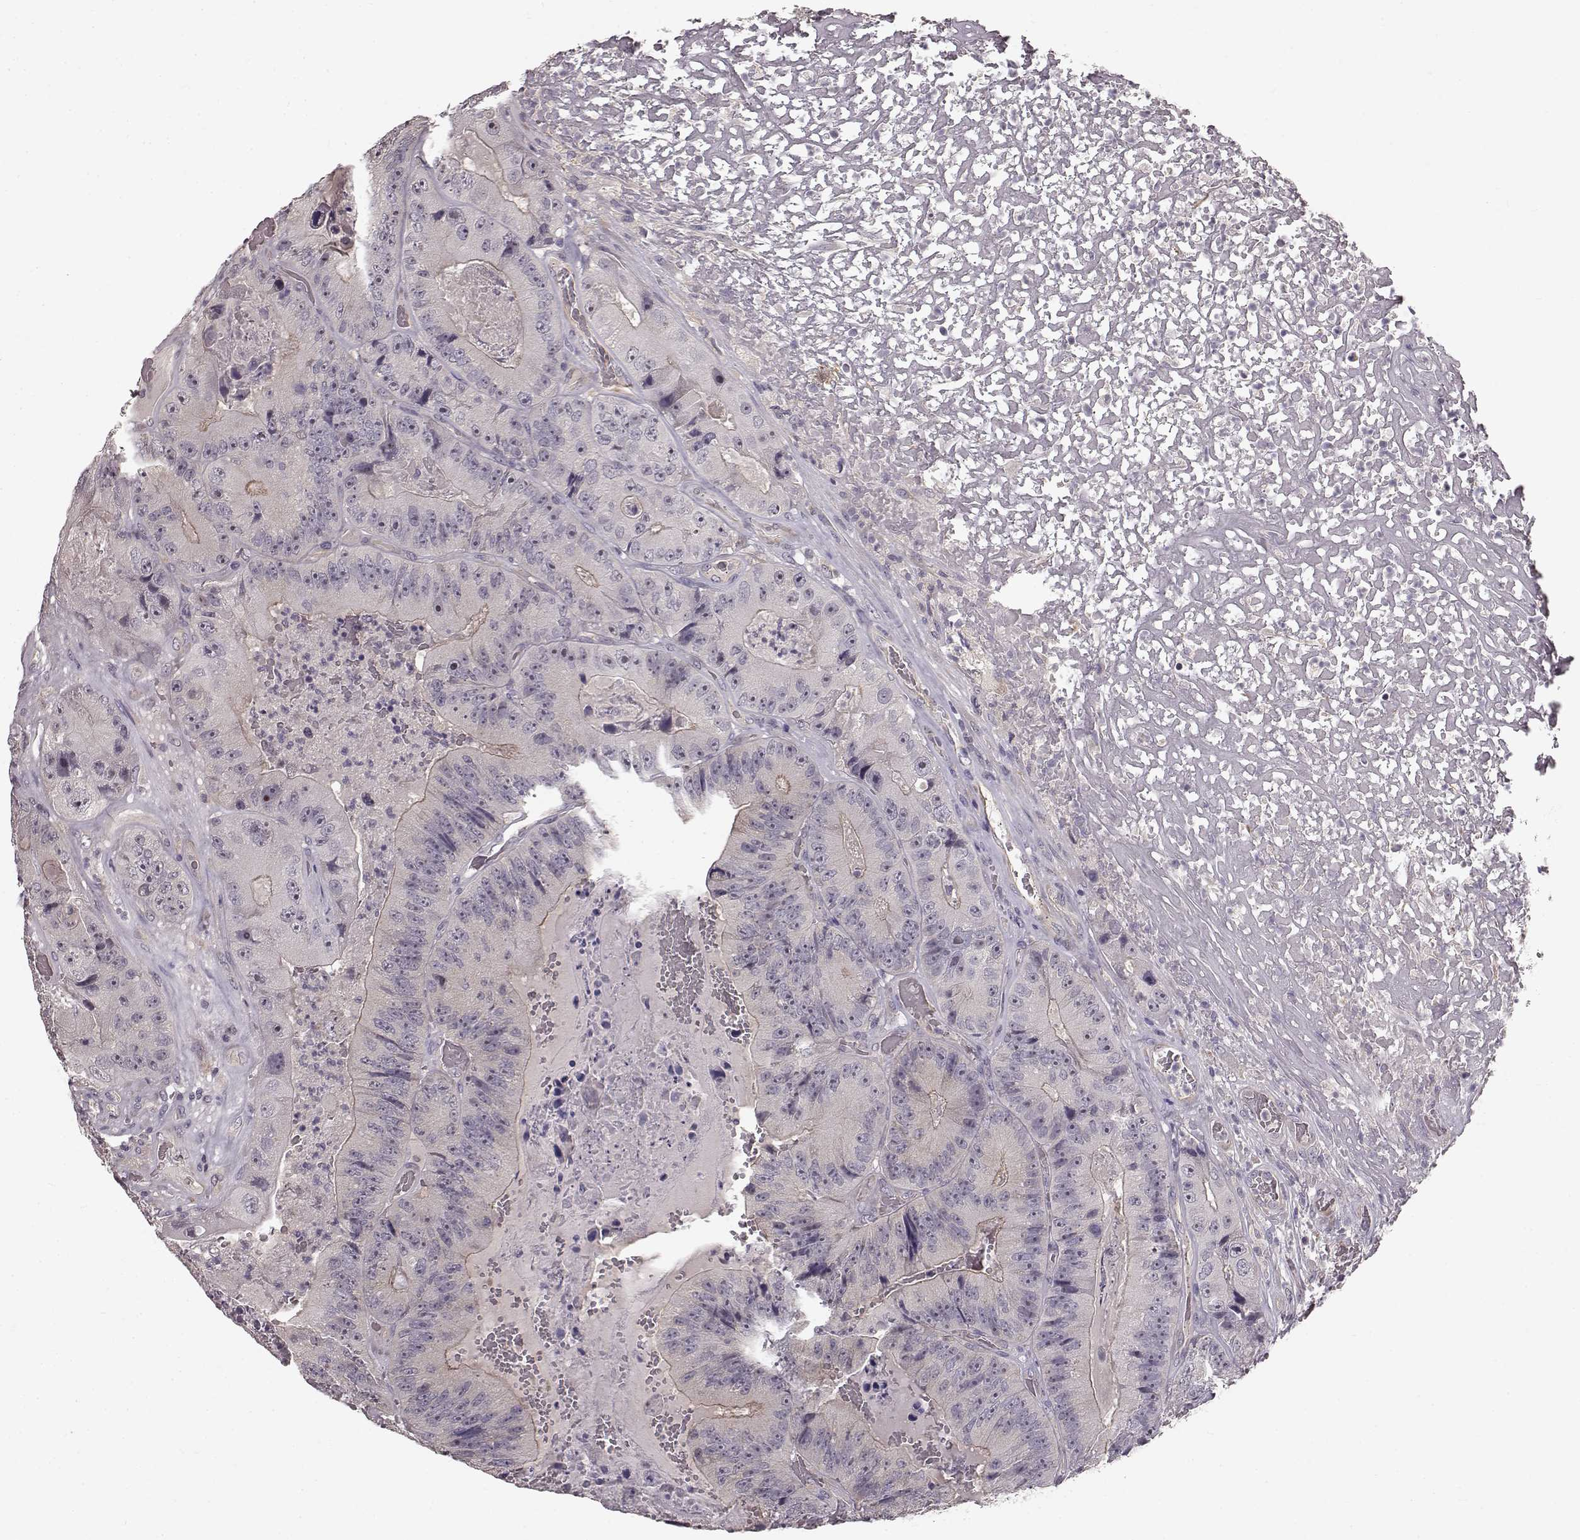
{"staining": {"intensity": "negative", "quantity": "none", "location": "none"}, "tissue": "colorectal cancer", "cell_type": "Tumor cells", "image_type": "cancer", "snomed": [{"axis": "morphology", "description": "Adenocarcinoma, NOS"}, {"axis": "topography", "description": "Colon"}], "caption": "Tumor cells show no significant expression in colorectal cancer (adenocarcinoma).", "gene": "CCNF", "patient": {"sex": "female", "age": 86}}